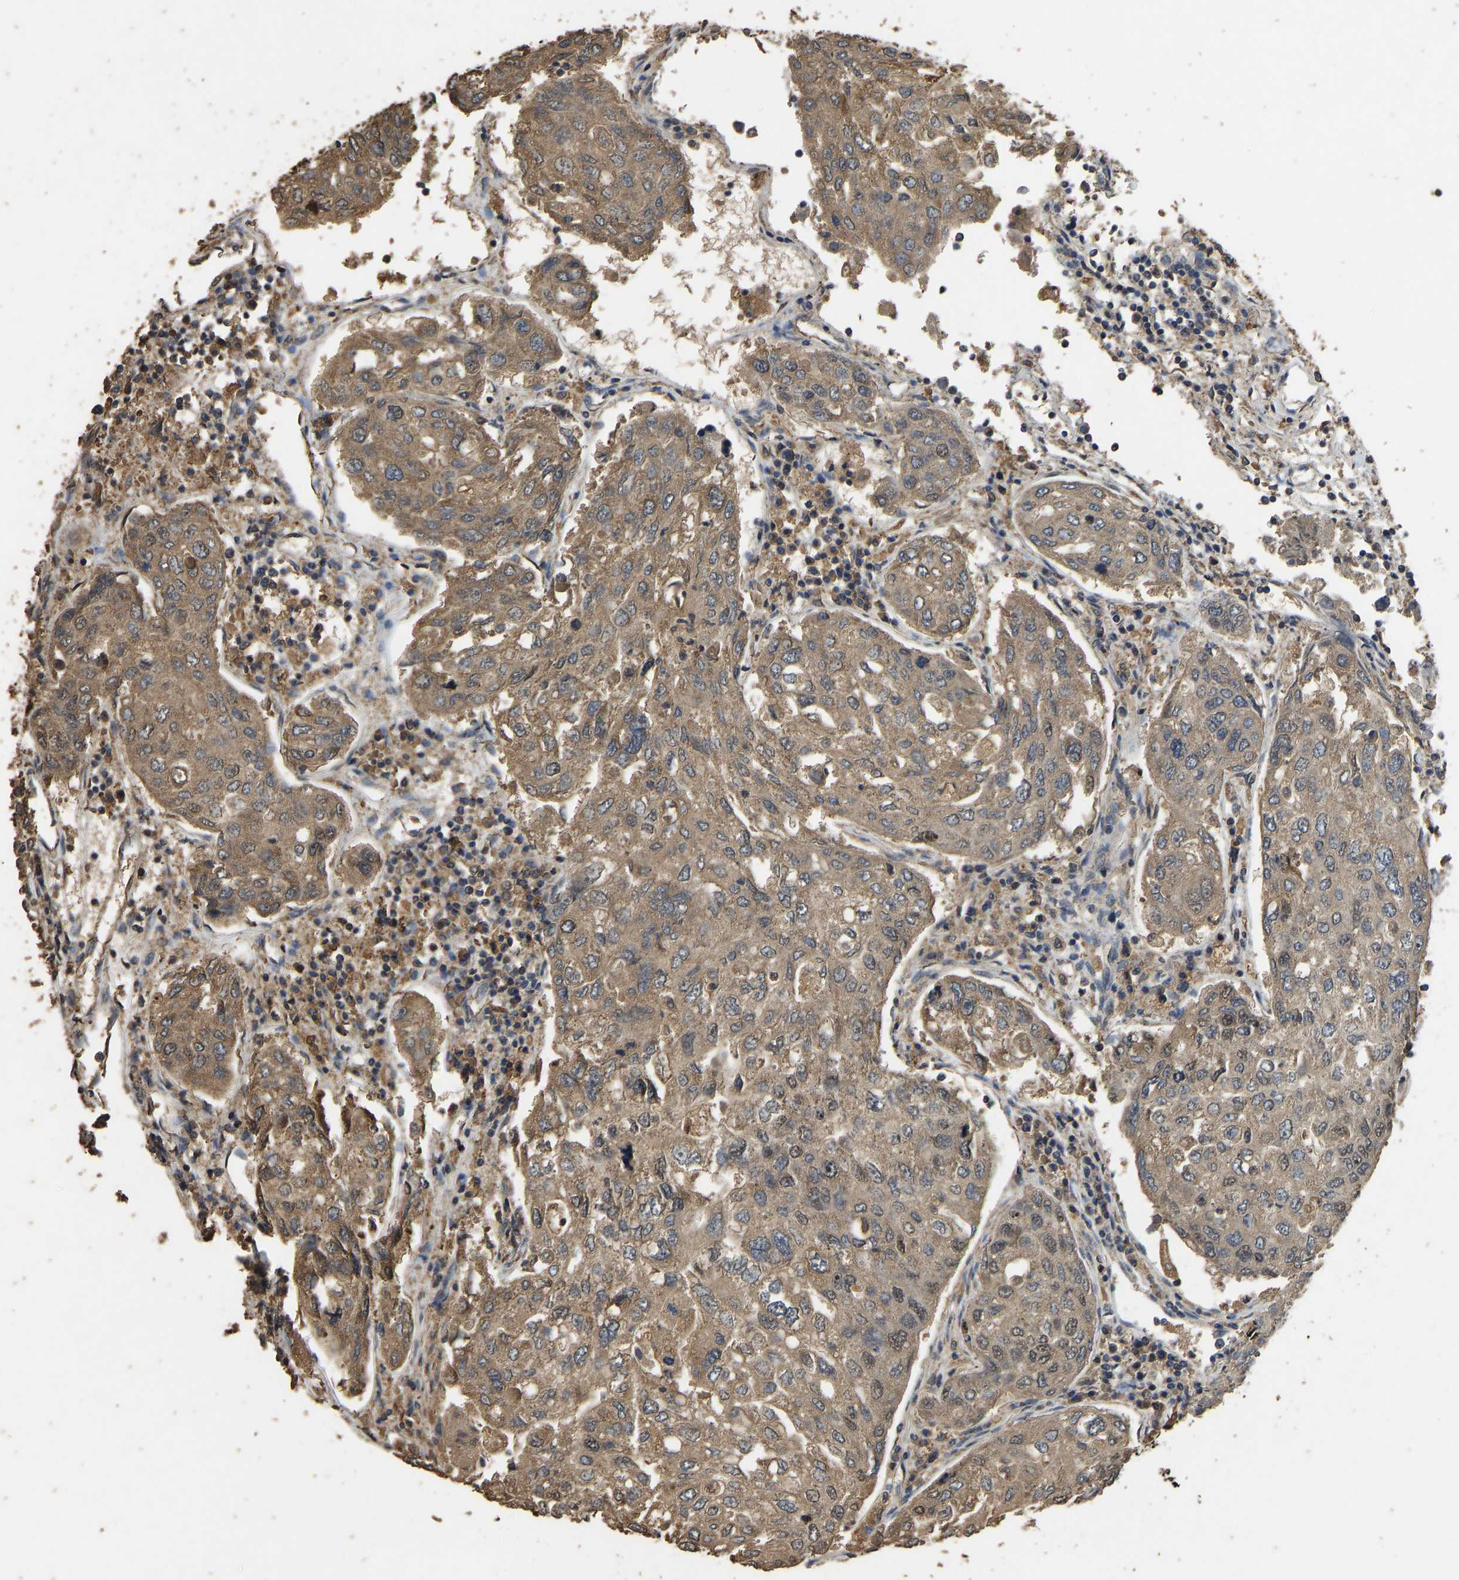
{"staining": {"intensity": "moderate", "quantity": ">75%", "location": "cytoplasmic/membranous"}, "tissue": "urothelial cancer", "cell_type": "Tumor cells", "image_type": "cancer", "snomed": [{"axis": "morphology", "description": "Urothelial carcinoma, High grade"}, {"axis": "topography", "description": "Lymph node"}, {"axis": "topography", "description": "Urinary bladder"}], "caption": "Human high-grade urothelial carcinoma stained with a protein marker displays moderate staining in tumor cells.", "gene": "CIDEC", "patient": {"sex": "male", "age": 51}}